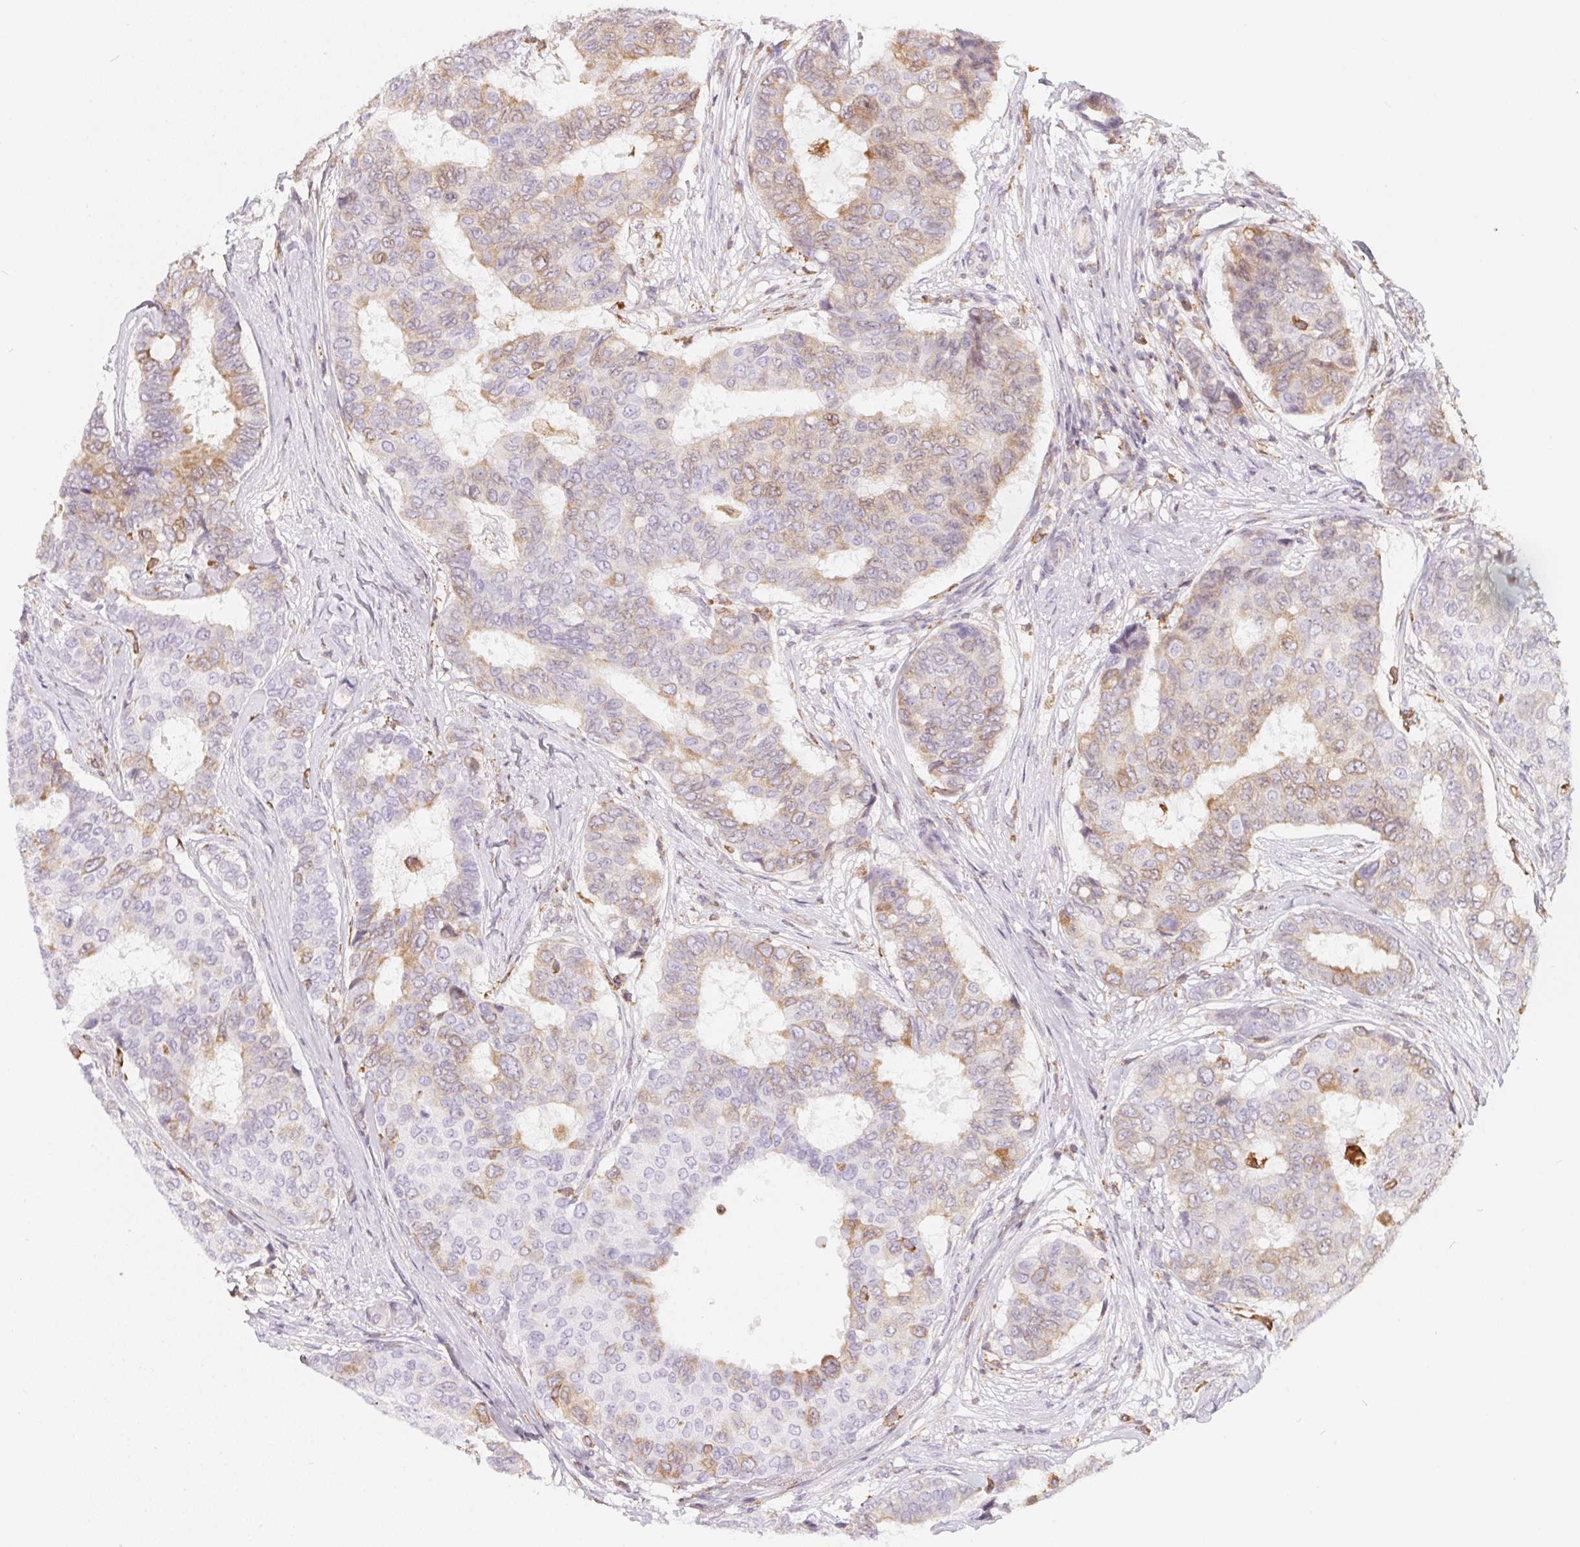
{"staining": {"intensity": "weak", "quantity": "25%-75%", "location": "cytoplasmic/membranous"}, "tissue": "breast cancer", "cell_type": "Tumor cells", "image_type": "cancer", "snomed": [{"axis": "morphology", "description": "Duct carcinoma"}, {"axis": "topography", "description": "Breast"}], "caption": "Breast cancer stained with immunohistochemistry (IHC) demonstrates weak cytoplasmic/membranous staining in approximately 25%-75% of tumor cells. (DAB (3,3'-diaminobenzidine) = brown stain, brightfield microscopy at high magnification).", "gene": "SOAT1", "patient": {"sex": "female", "age": 75}}